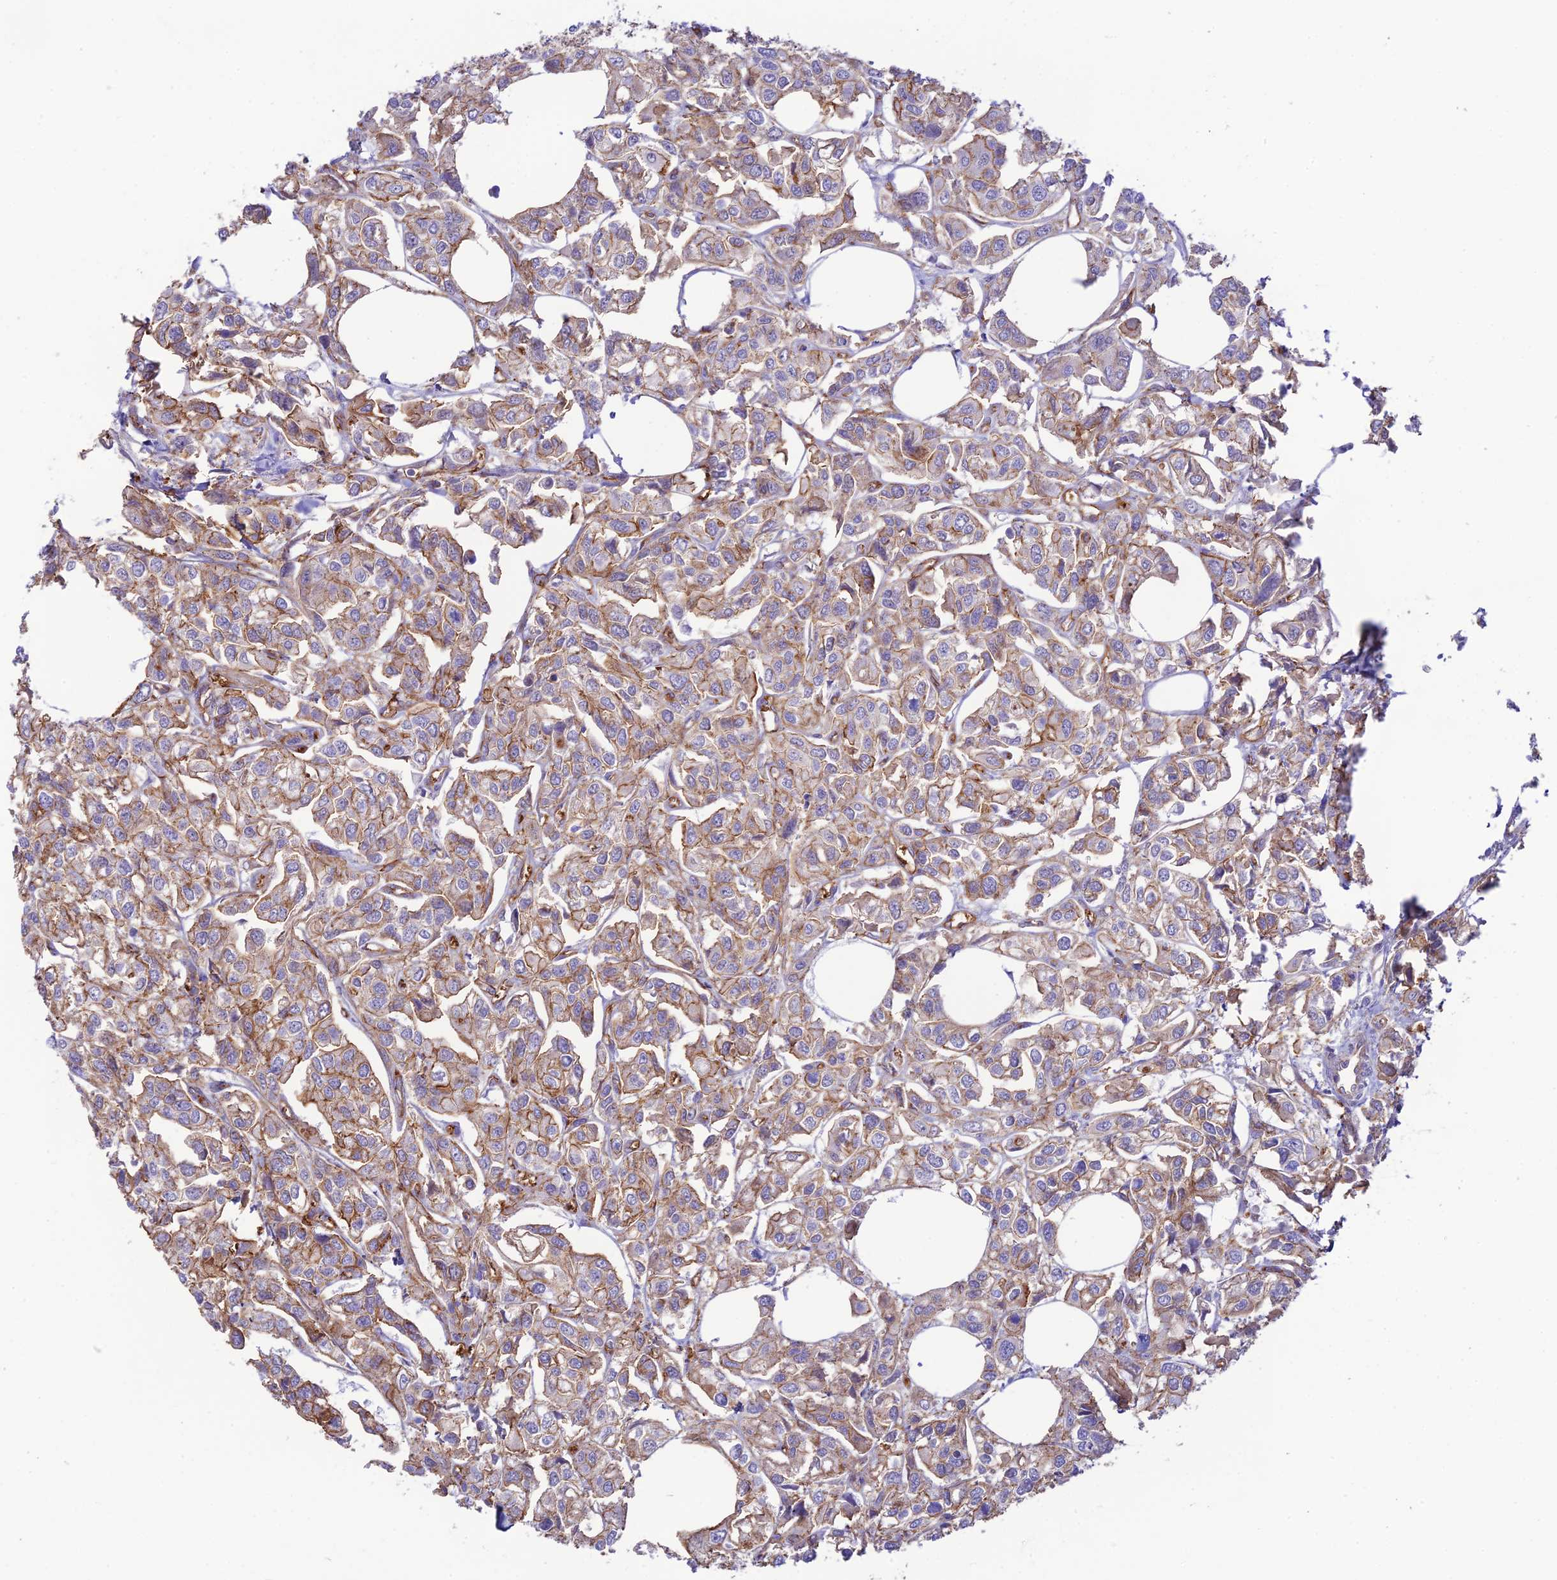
{"staining": {"intensity": "moderate", "quantity": "<25%", "location": "cytoplasmic/membranous"}, "tissue": "urothelial cancer", "cell_type": "Tumor cells", "image_type": "cancer", "snomed": [{"axis": "morphology", "description": "Urothelial carcinoma, High grade"}, {"axis": "topography", "description": "Urinary bladder"}], "caption": "Protein staining of urothelial cancer tissue exhibits moderate cytoplasmic/membranous staining in approximately <25% of tumor cells.", "gene": "YPEL5", "patient": {"sex": "male", "age": 67}}